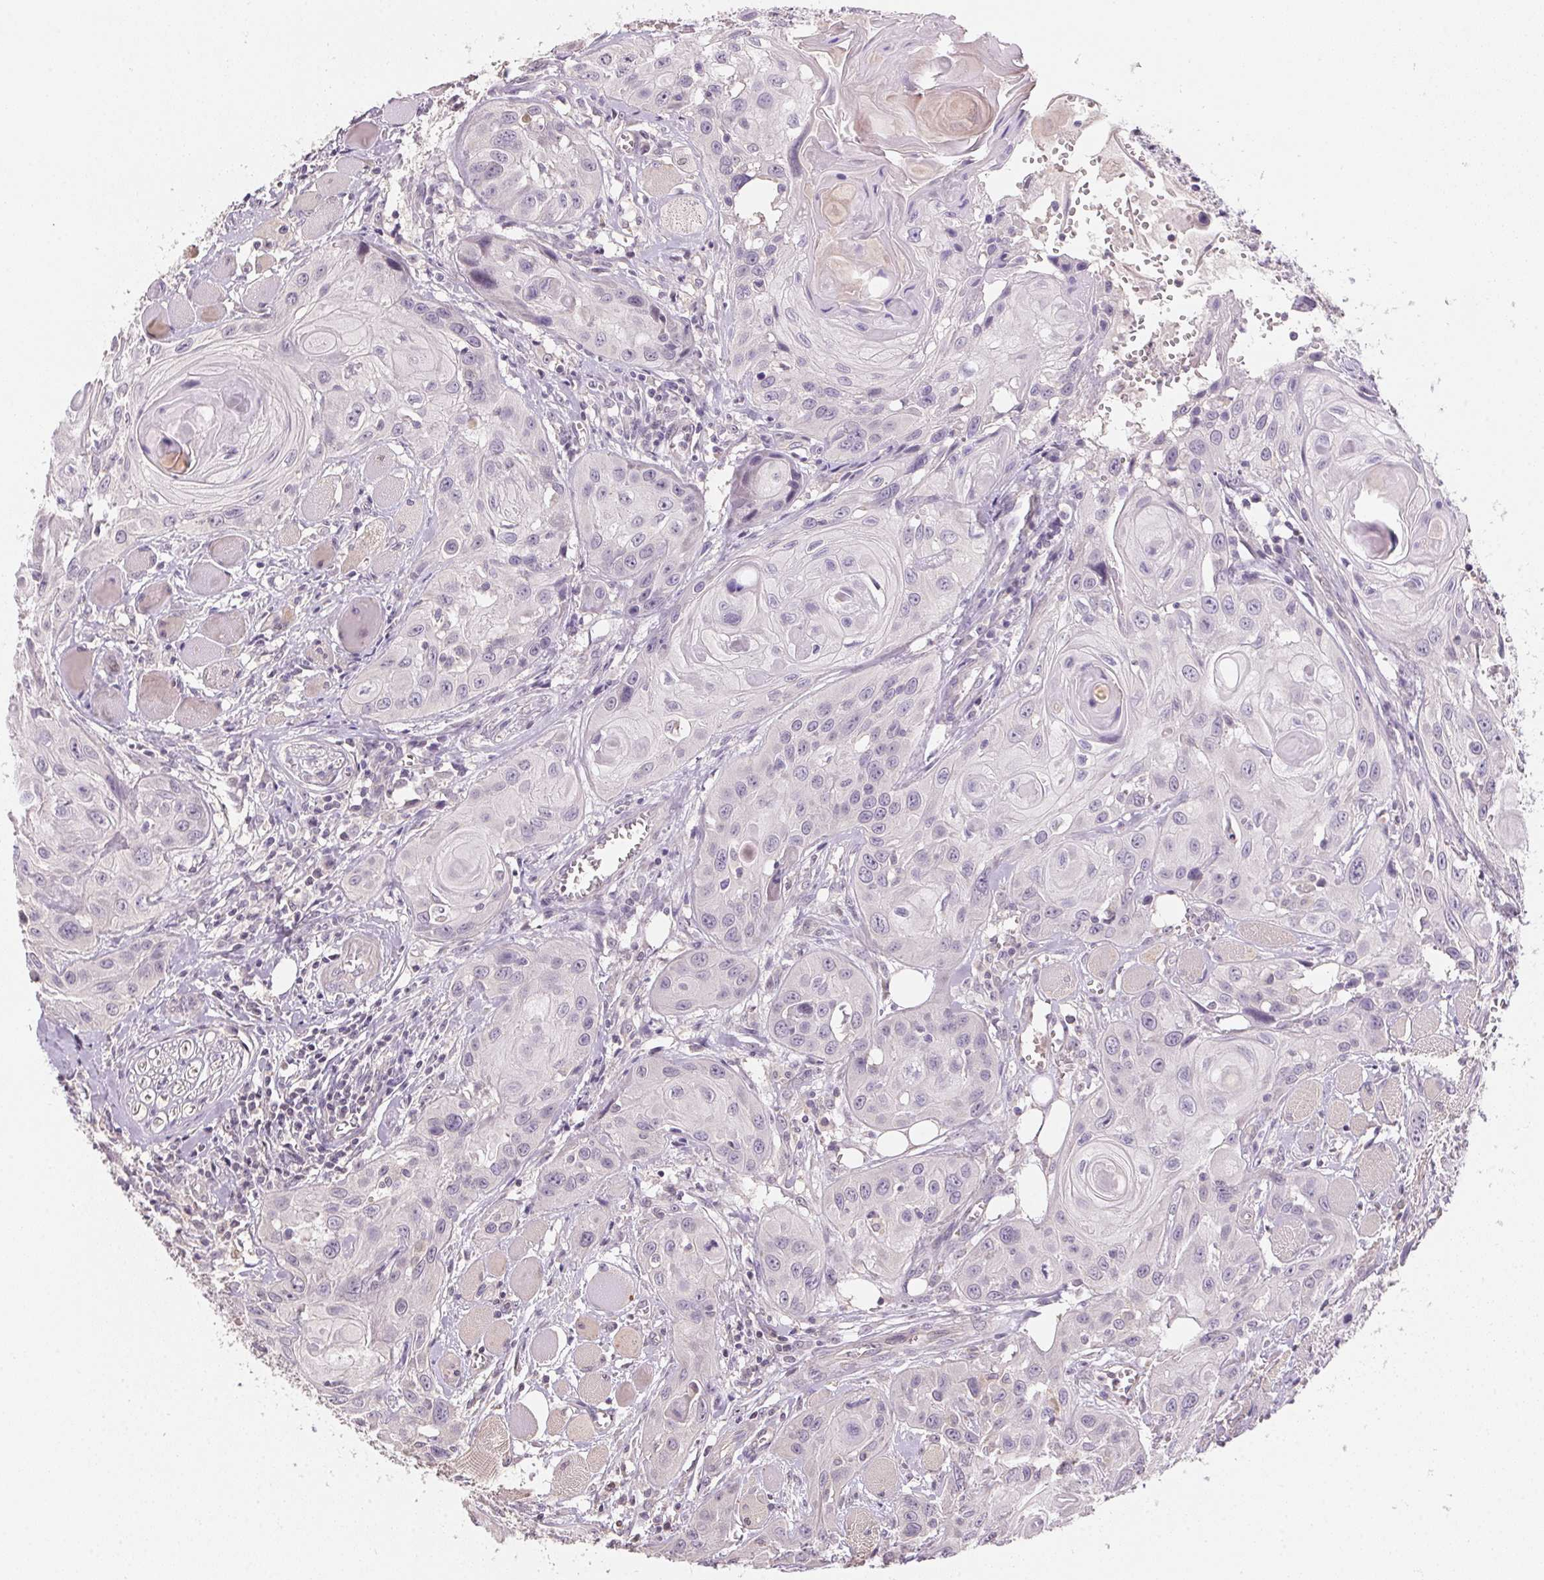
{"staining": {"intensity": "negative", "quantity": "none", "location": "none"}, "tissue": "head and neck cancer", "cell_type": "Tumor cells", "image_type": "cancer", "snomed": [{"axis": "morphology", "description": "Squamous cell carcinoma, NOS"}, {"axis": "topography", "description": "Oral tissue"}, {"axis": "topography", "description": "Head-Neck"}], "caption": "Tumor cells show no significant staining in squamous cell carcinoma (head and neck). (DAB (3,3'-diaminobenzidine) IHC with hematoxylin counter stain).", "gene": "ALDH8A1", "patient": {"sex": "male", "age": 58}}